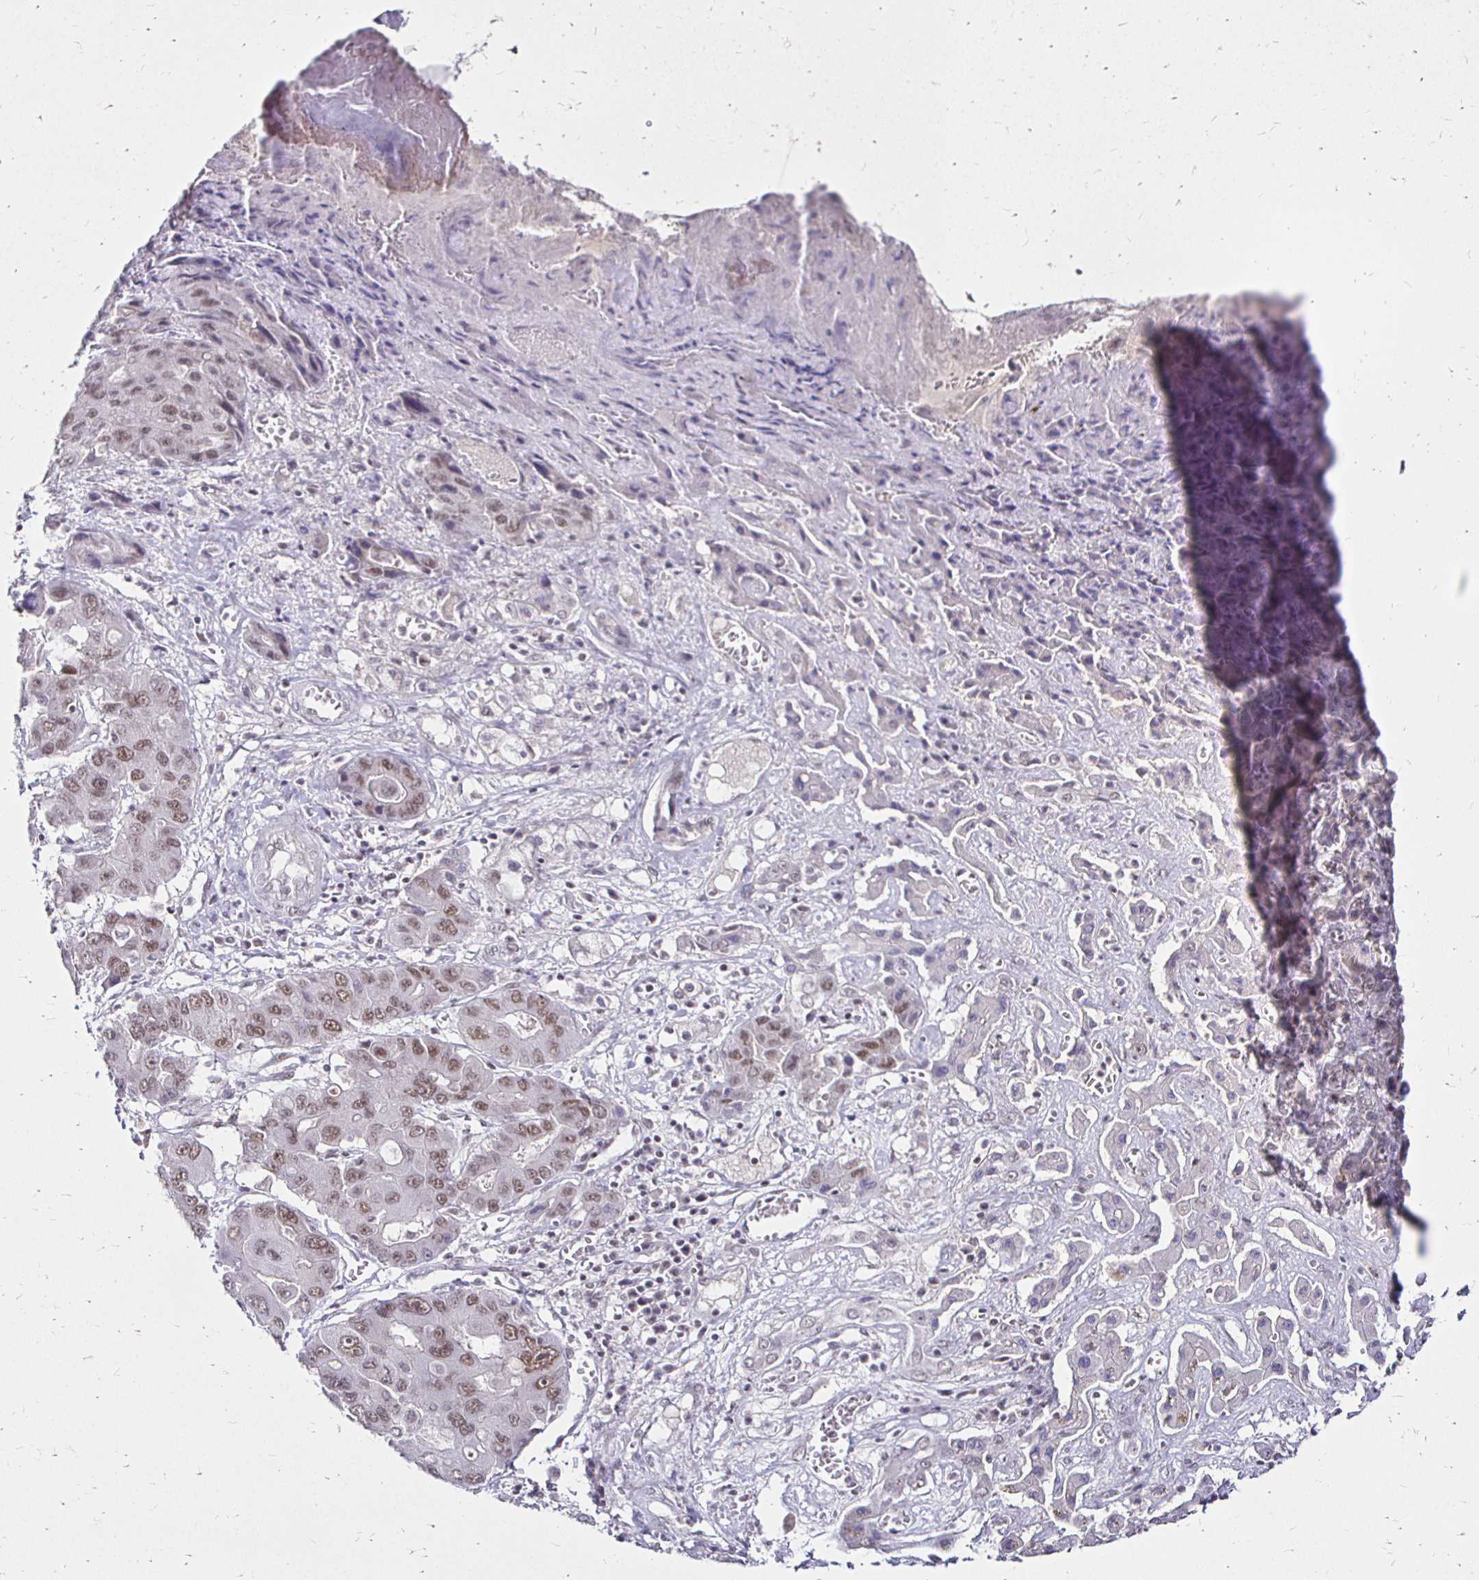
{"staining": {"intensity": "weak", "quantity": ">75%", "location": "nuclear"}, "tissue": "liver cancer", "cell_type": "Tumor cells", "image_type": "cancer", "snomed": [{"axis": "morphology", "description": "Cholangiocarcinoma"}, {"axis": "topography", "description": "Liver"}], "caption": "IHC image of neoplastic tissue: liver cancer (cholangiocarcinoma) stained using immunohistochemistry (IHC) demonstrates low levels of weak protein expression localized specifically in the nuclear of tumor cells, appearing as a nuclear brown color.", "gene": "SIN3A", "patient": {"sex": "male", "age": 67}}